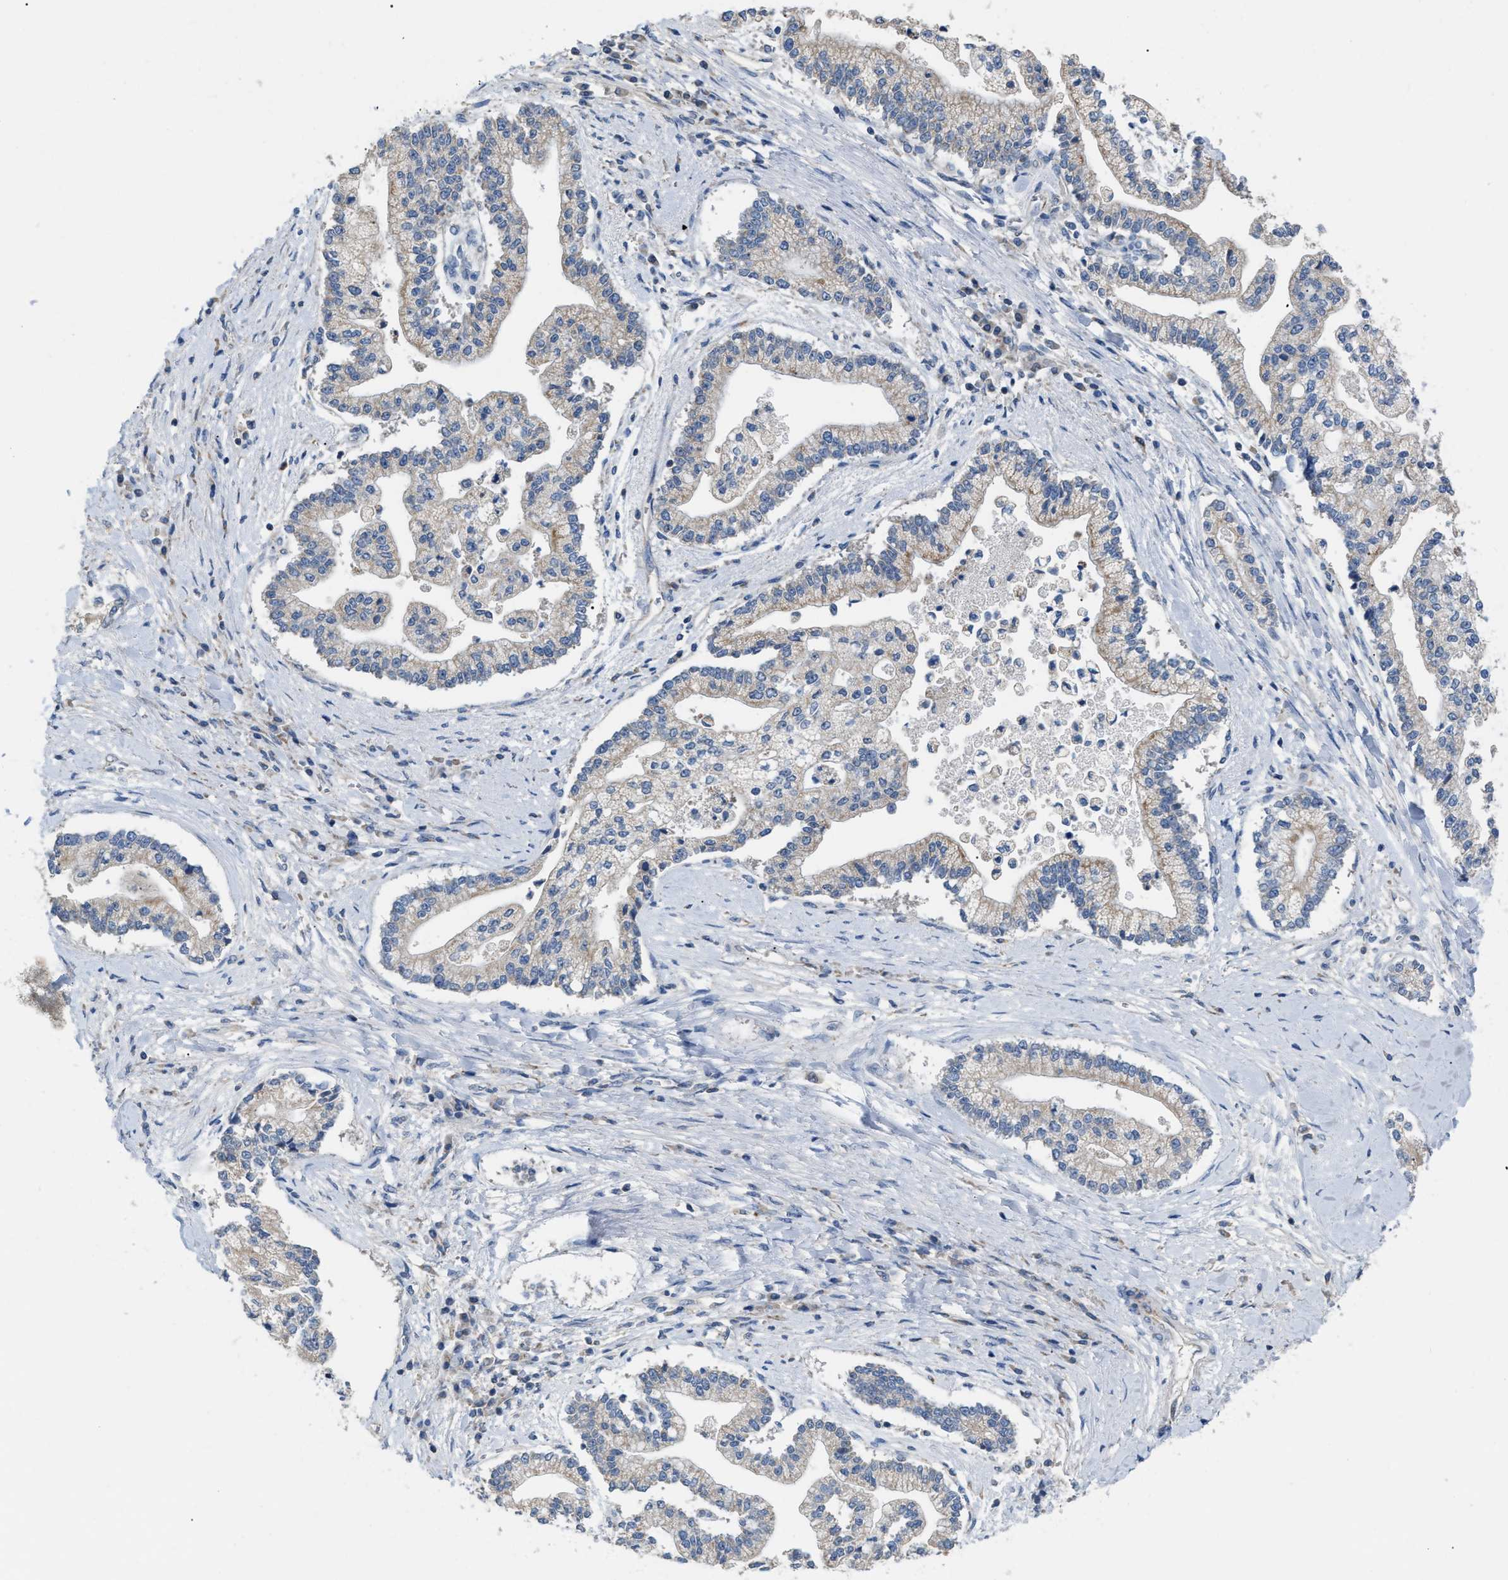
{"staining": {"intensity": "weak", "quantity": "25%-75%", "location": "cytoplasmic/membranous"}, "tissue": "liver cancer", "cell_type": "Tumor cells", "image_type": "cancer", "snomed": [{"axis": "morphology", "description": "Cholangiocarcinoma"}, {"axis": "topography", "description": "Liver"}], "caption": "Approximately 25%-75% of tumor cells in liver cancer (cholangiocarcinoma) reveal weak cytoplasmic/membranous protein staining as visualized by brown immunohistochemical staining.", "gene": "DHX58", "patient": {"sex": "male", "age": 50}}